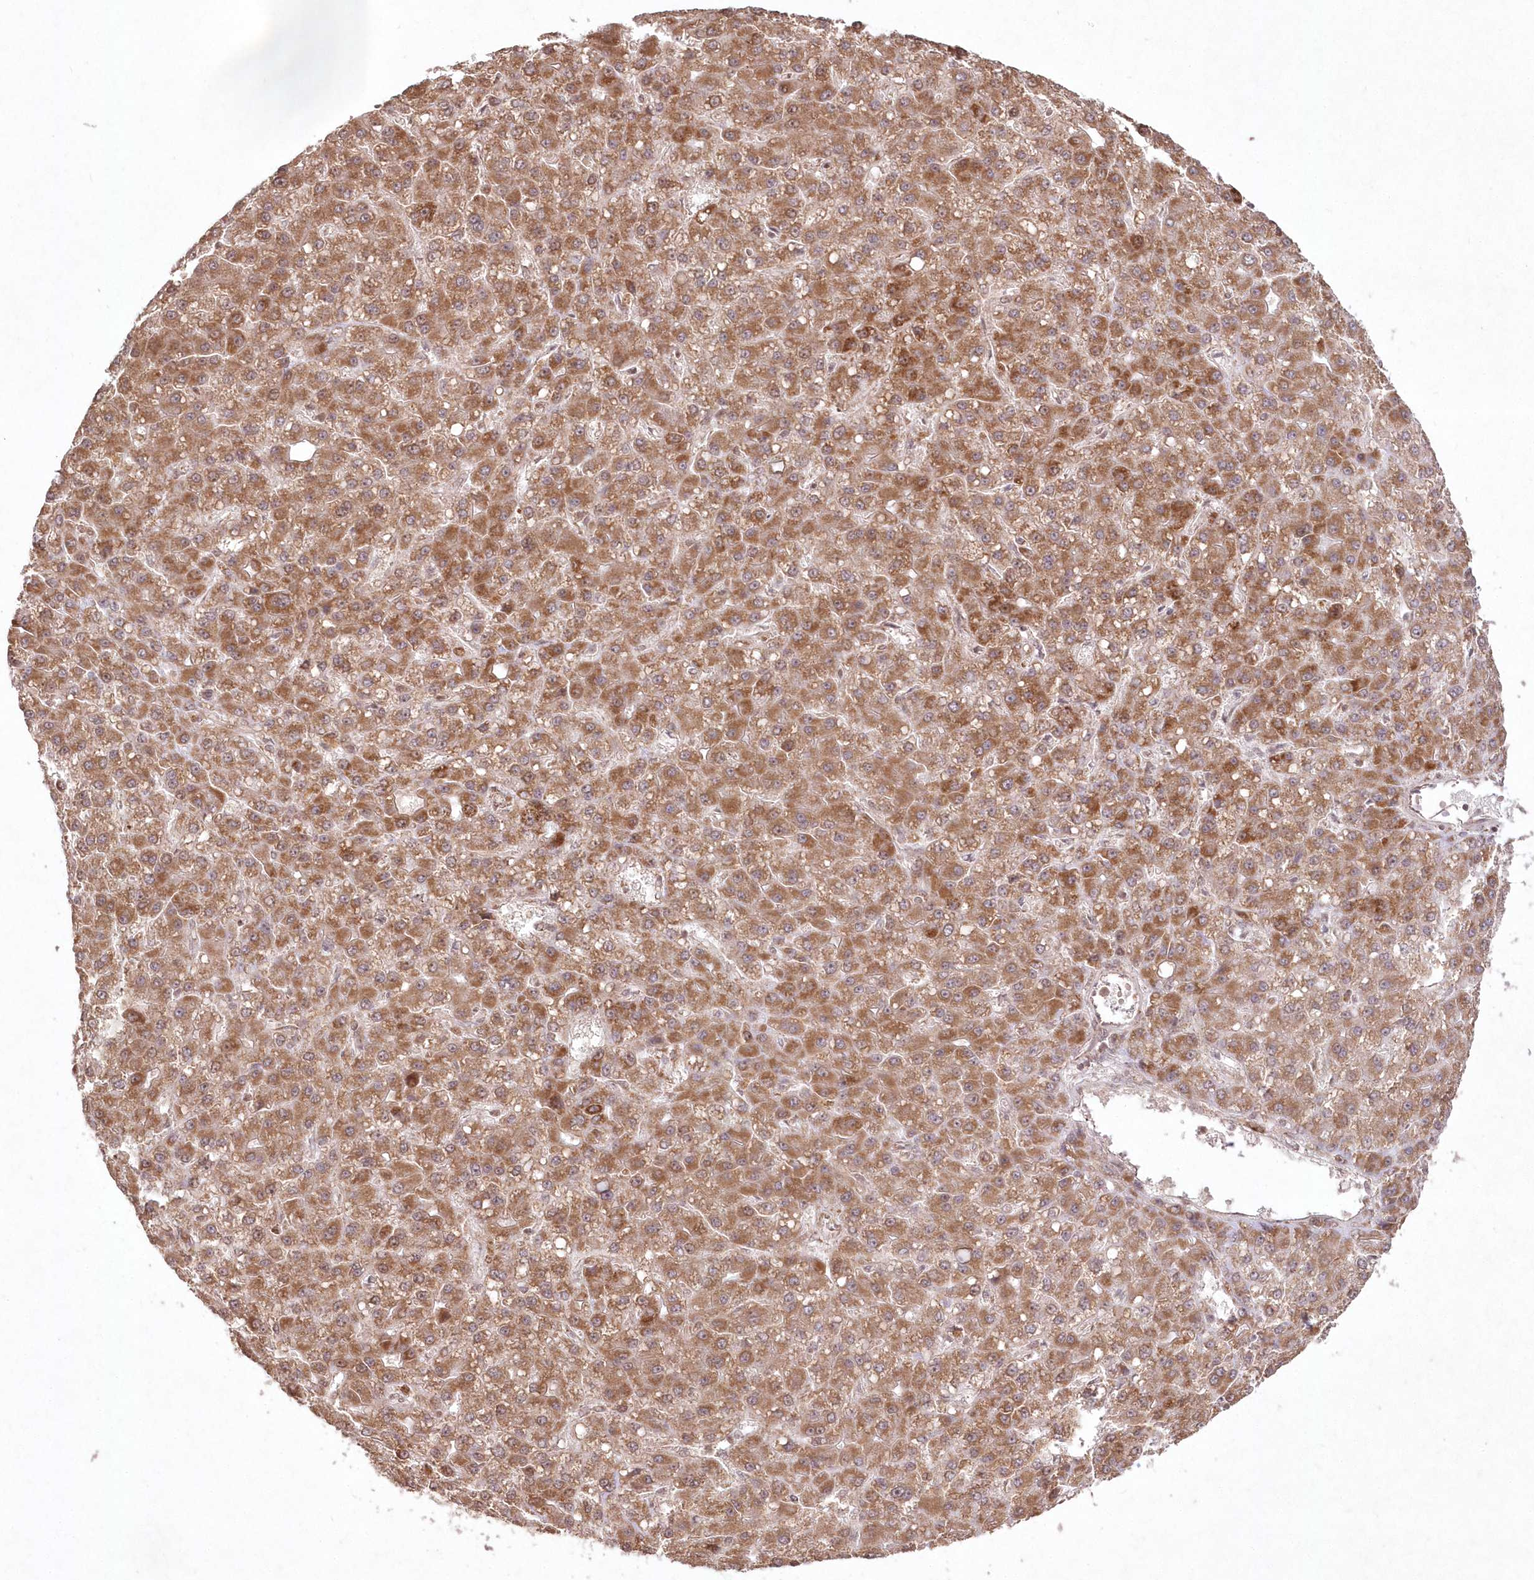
{"staining": {"intensity": "moderate", "quantity": ">75%", "location": "cytoplasmic/membranous"}, "tissue": "liver cancer", "cell_type": "Tumor cells", "image_type": "cancer", "snomed": [{"axis": "morphology", "description": "Carcinoma, Hepatocellular, NOS"}, {"axis": "topography", "description": "Liver"}], "caption": "There is medium levels of moderate cytoplasmic/membranous expression in tumor cells of liver cancer (hepatocellular carcinoma), as demonstrated by immunohistochemical staining (brown color).", "gene": "LRPPRC", "patient": {"sex": "male", "age": 67}}